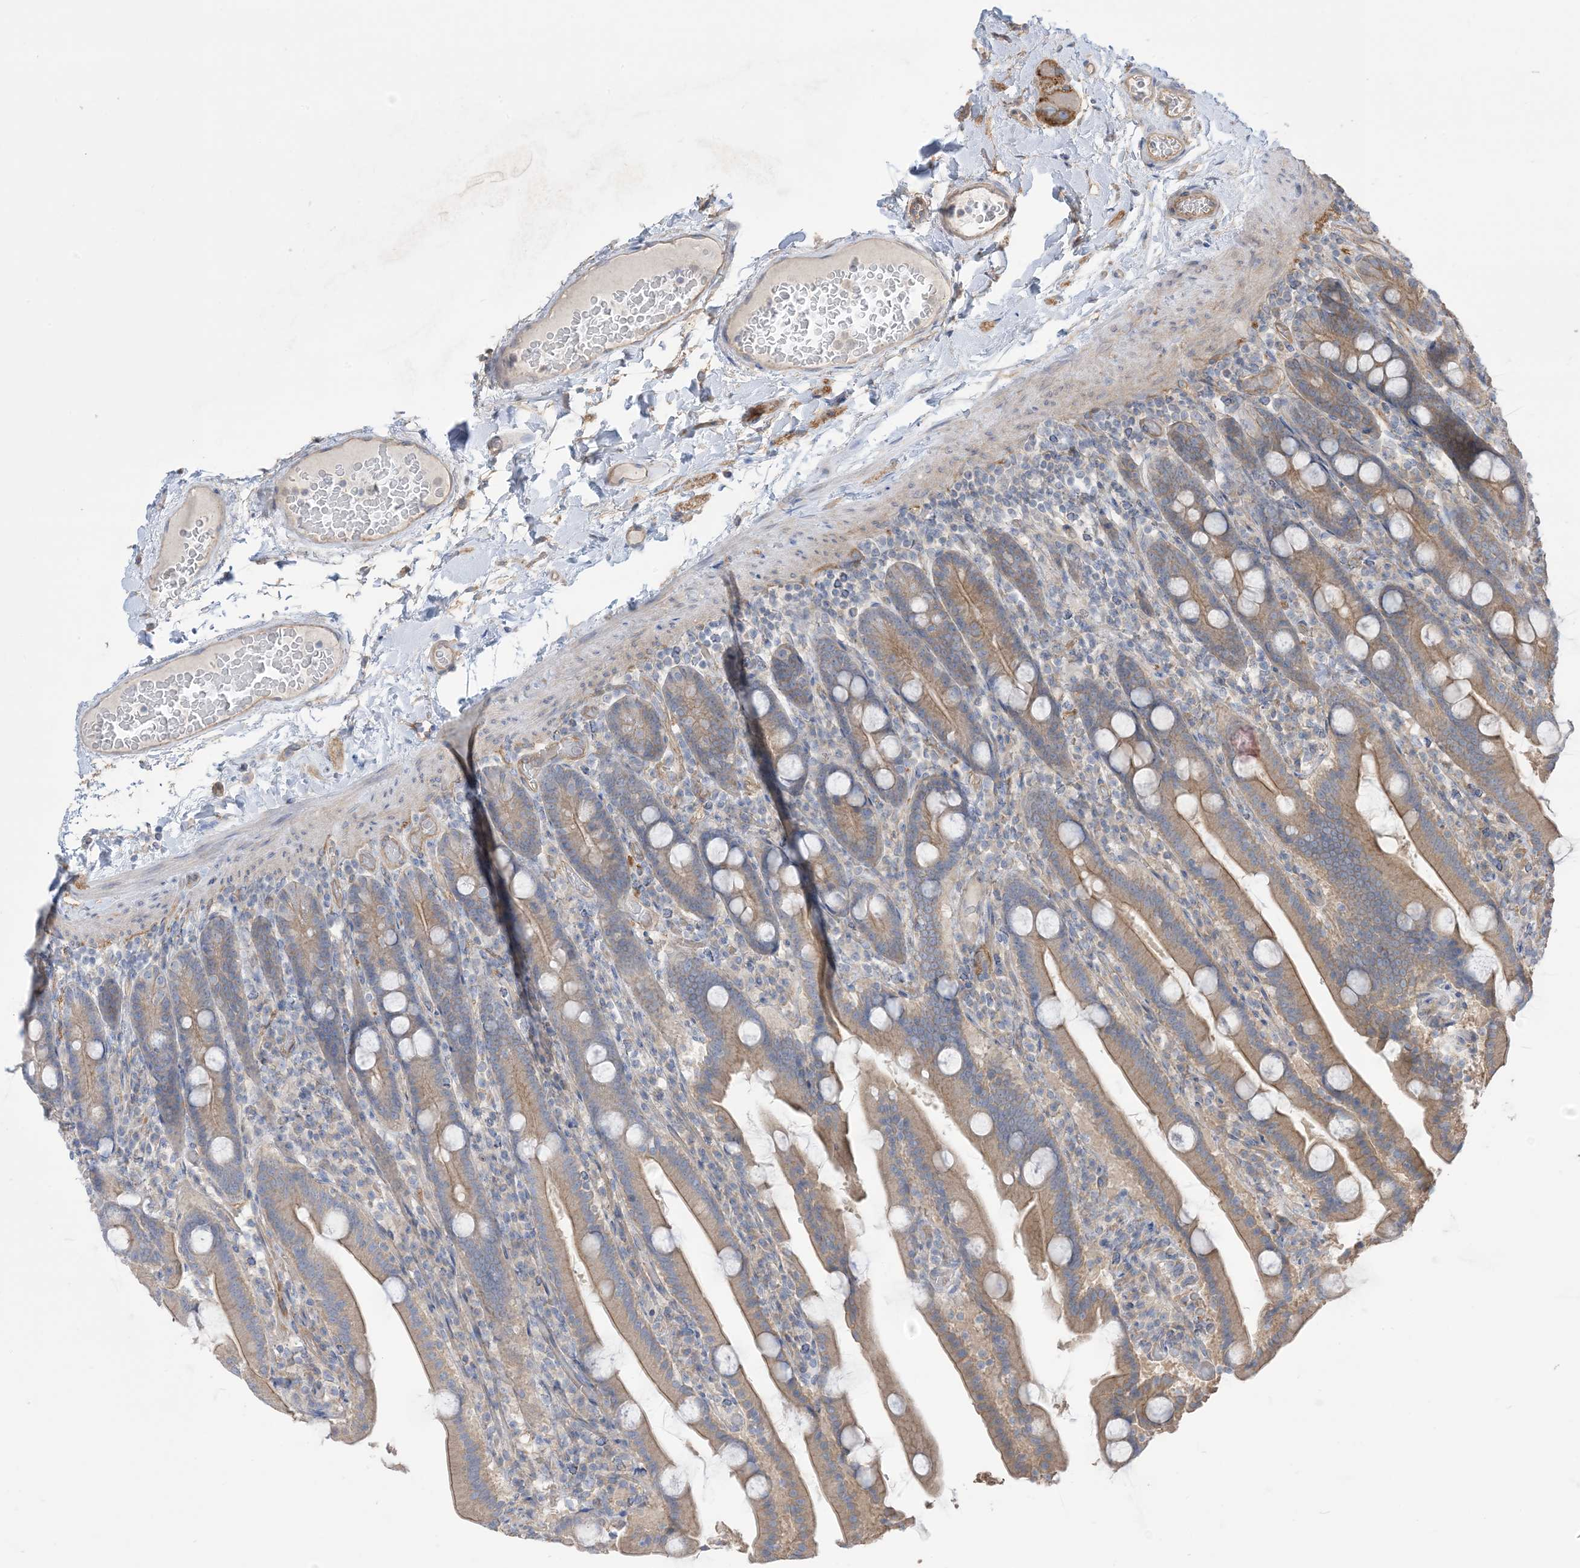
{"staining": {"intensity": "moderate", "quantity": ">75%", "location": "cytoplasmic/membranous"}, "tissue": "duodenum", "cell_type": "Glandular cells", "image_type": "normal", "snomed": [{"axis": "morphology", "description": "Normal tissue, NOS"}, {"axis": "topography", "description": "Duodenum"}], "caption": "The immunohistochemical stain highlights moderate cytoplasmic/membranous positivity in glandular cells of benign duodenum.", "gene": "CCNY", "patient": {"sex": "male", "age": 55}}